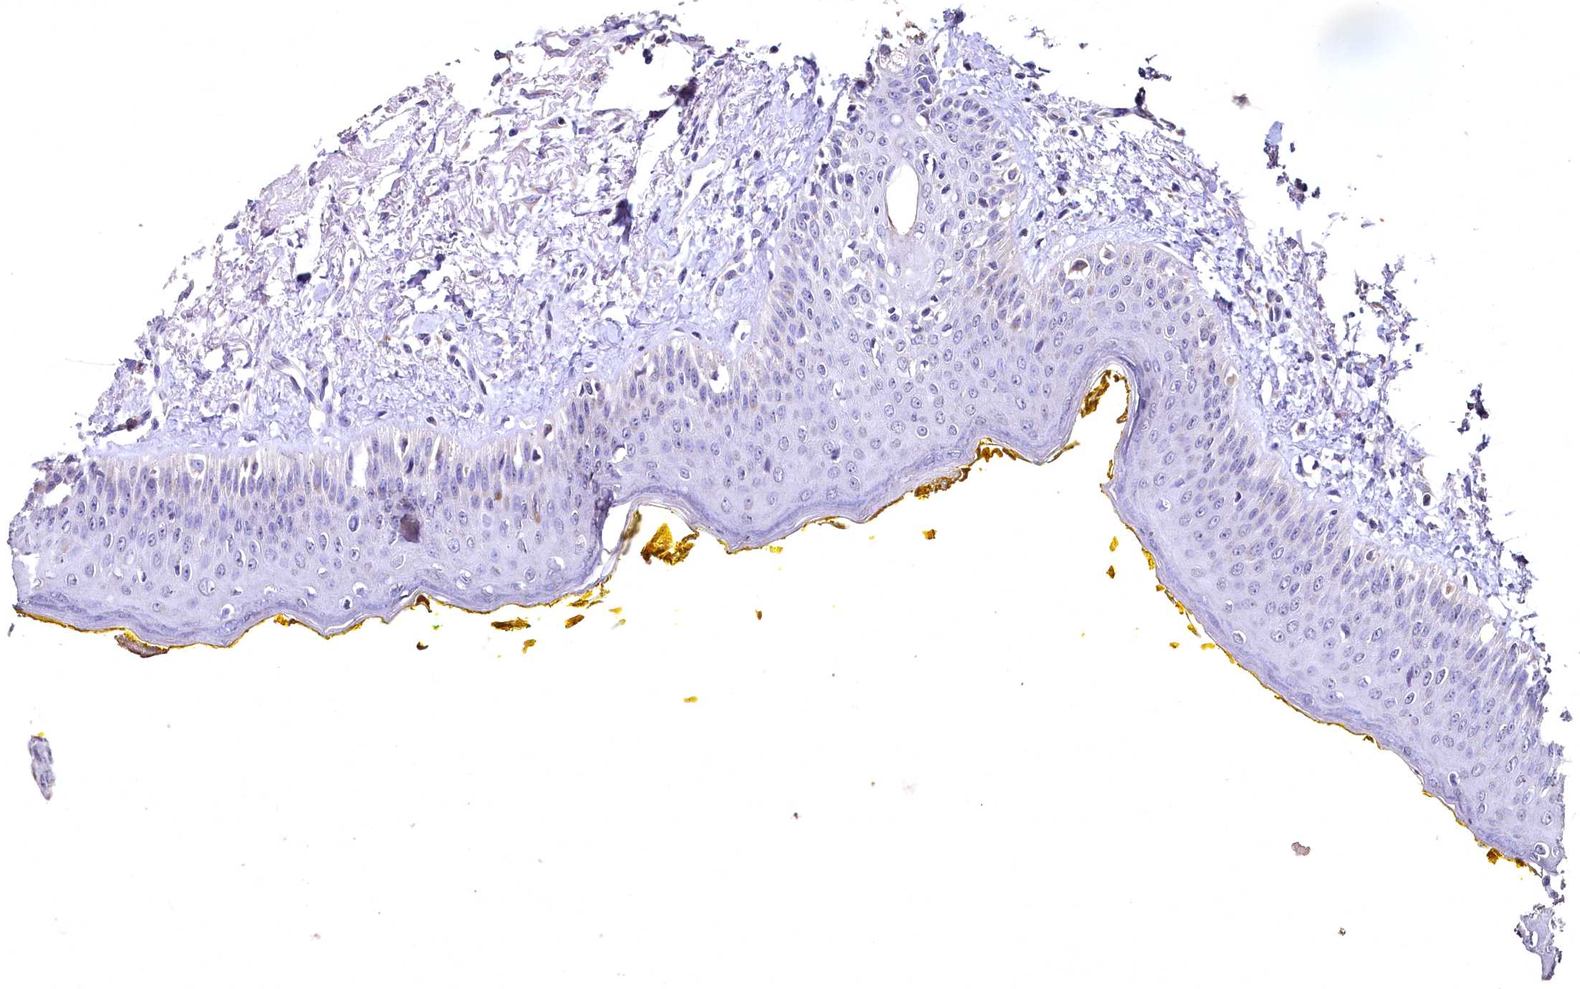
{"staining": {"intensity": "weak", "quantity": "<25%", "location": "cytoplasmic/membranous"}, "tissue": "oral mucosa", "cell_type": "Squamous epithelial cells", "image_type": "normal", "snomed": [{"axis": "morphology", "description": "Normal tissue, NOS"}, {"axis": "topography", "description": "Oral tissue"}], "caption": "An image of human oral mucosa is negative for staining in squamous epithelial cells. The staining was performed using DAB (3,3'-diaminobenzidine) to visualize the protein expression in brown, while the nuclei were stained in blue with hematoxylin (Magnification: 20x).", "gene": "SPTA1", "patient": {"sex": "female", "age": 70}}